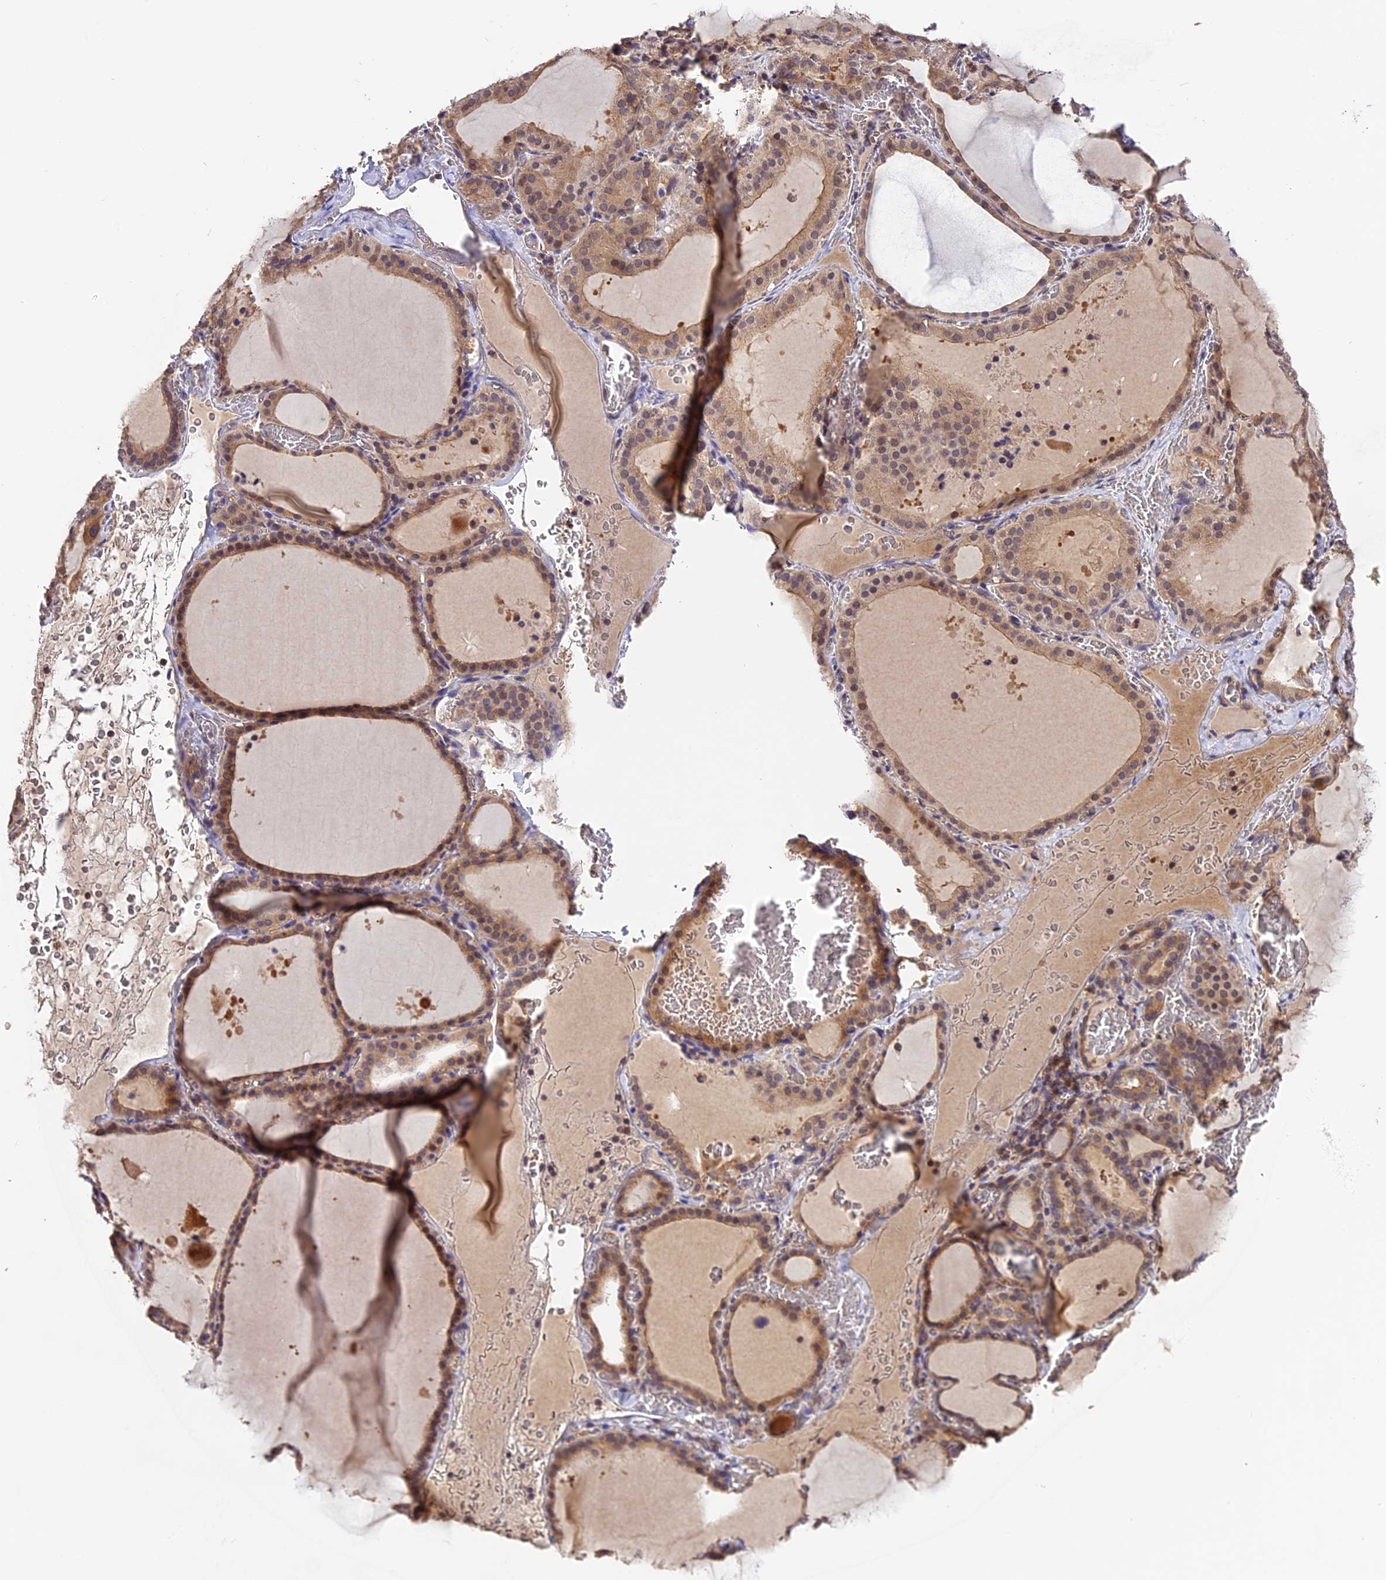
{"staining": {"intensity": "moderate", "quantity": ">75%", "location": "cytoplasmic/membranous"}, "tissue": "thyroid gland", "cell_type": "Glandular cells", "image_type": "normal", "snomed": [{"axis": "morphology", "description": "Normal tissue, NOS"}, {"axis": "topography", "description": "Thyroid gland"}], "caption": "Immunohistochemical staining of unremarkable human thyroid gland shows medium levels of moderate cytoplasmic/membranous positivity in approximately >75% of glandular cells. The staining is performed using DAB brown chromogen to label protein expression. The nuclei are counter-stained blue using hematoxylin.", "gene": "TRMT1", "patient": {"sex": "female", "age": 39}}